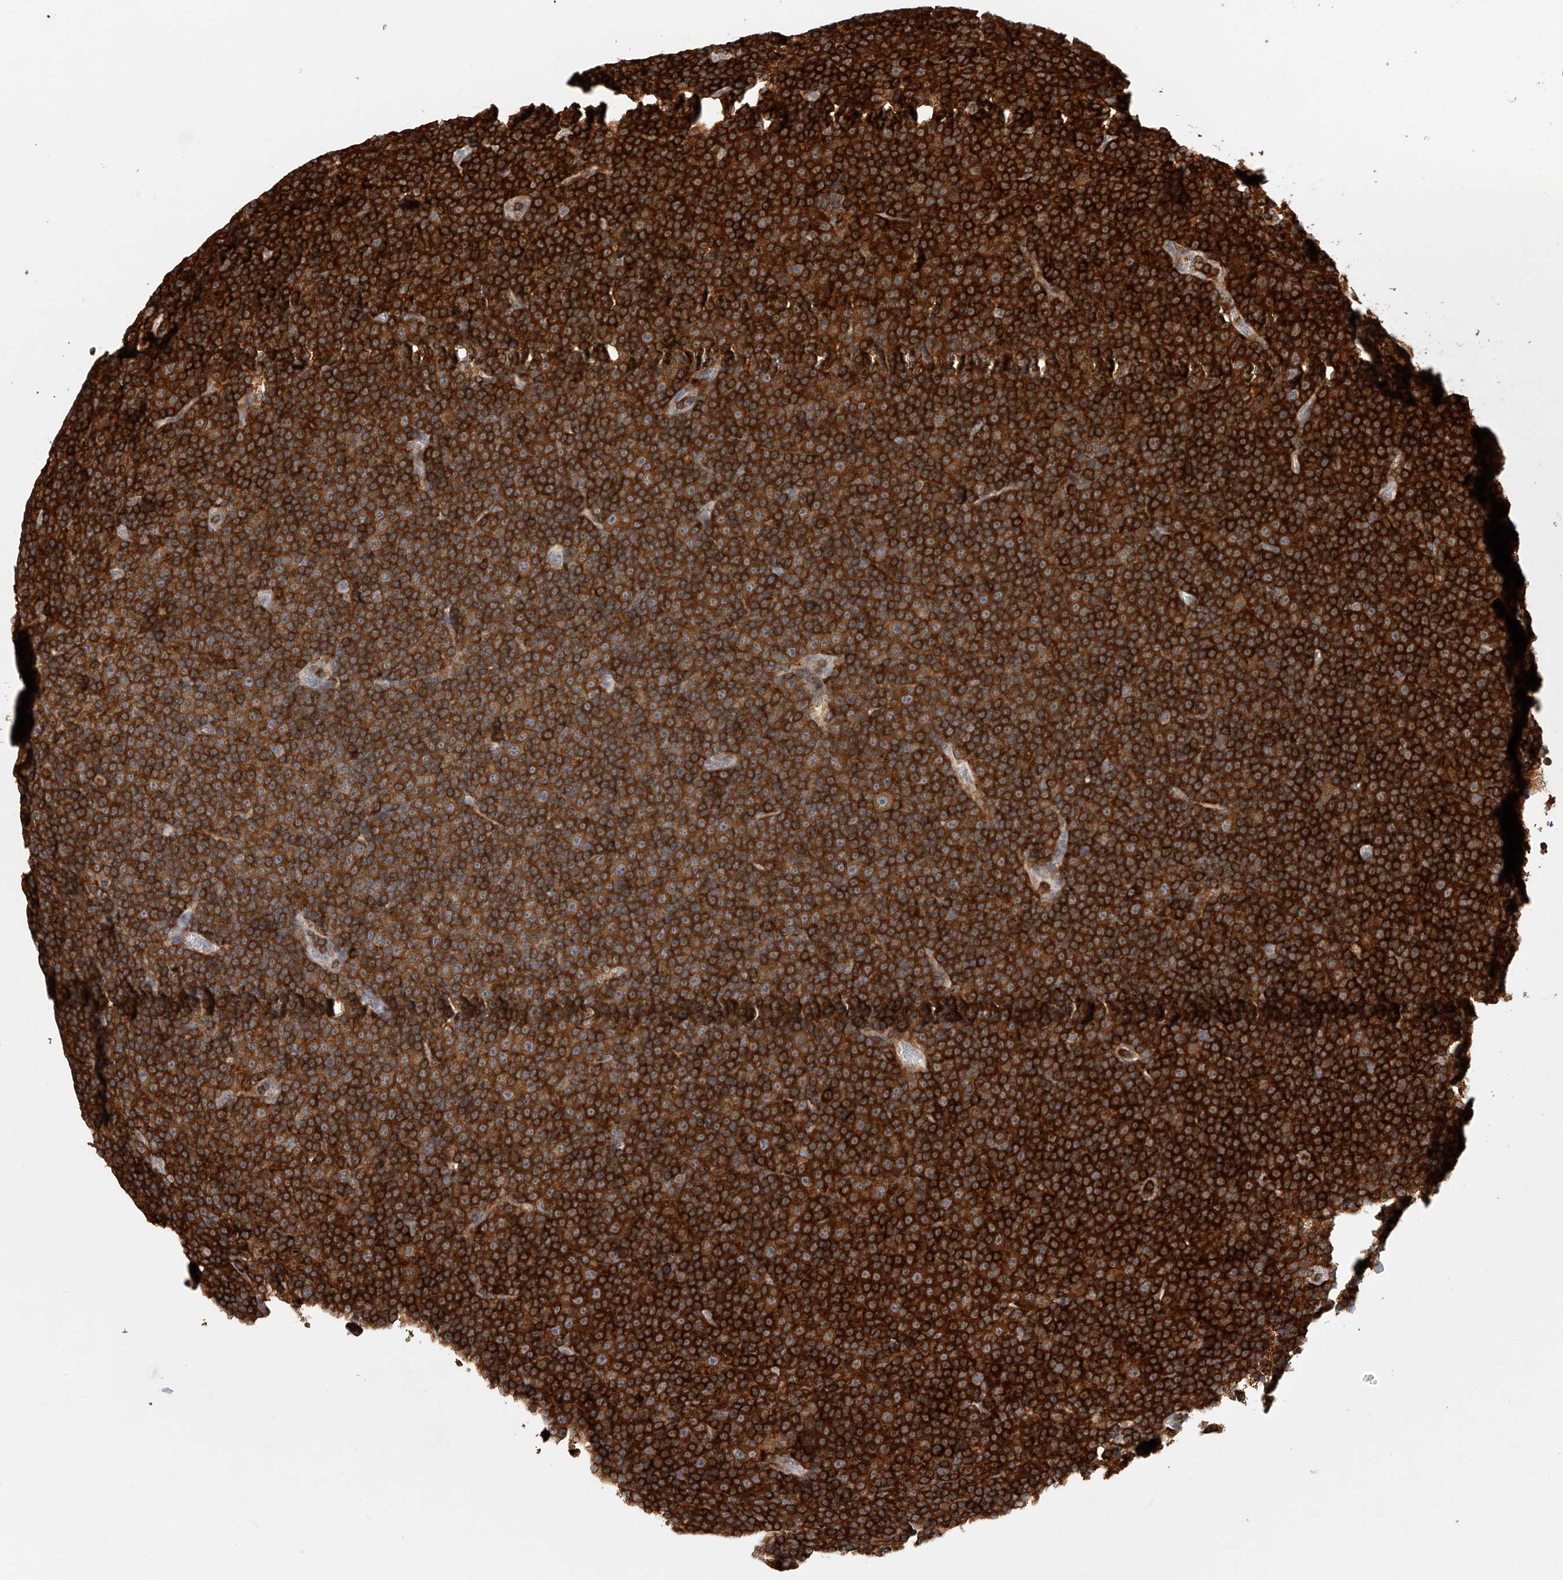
{"staining": {"intensity": "strong", "quantity": ">75%", "location": "cytoplasmic/membranous"}, "tissue": "lymphoma", "cell_type": "Tumor cells", "image_type": "cancer", "snomed": [{"axis": "morphology", "description": "Malignant lymphoma, non-Hodgkin's type, Low grade"}, {"axis": "topography", "description": "Lymph node"}], "caption": "Immunohistochemical staining of human malignant lymphoma, non-Hodgkin's type (low-grade) displays high levels of strong cytoplasmic/membranous protein positivity in about >75% of tumor cells.", "gene": "MICAL1", "patient": {"sex": "female", "age": 67}}